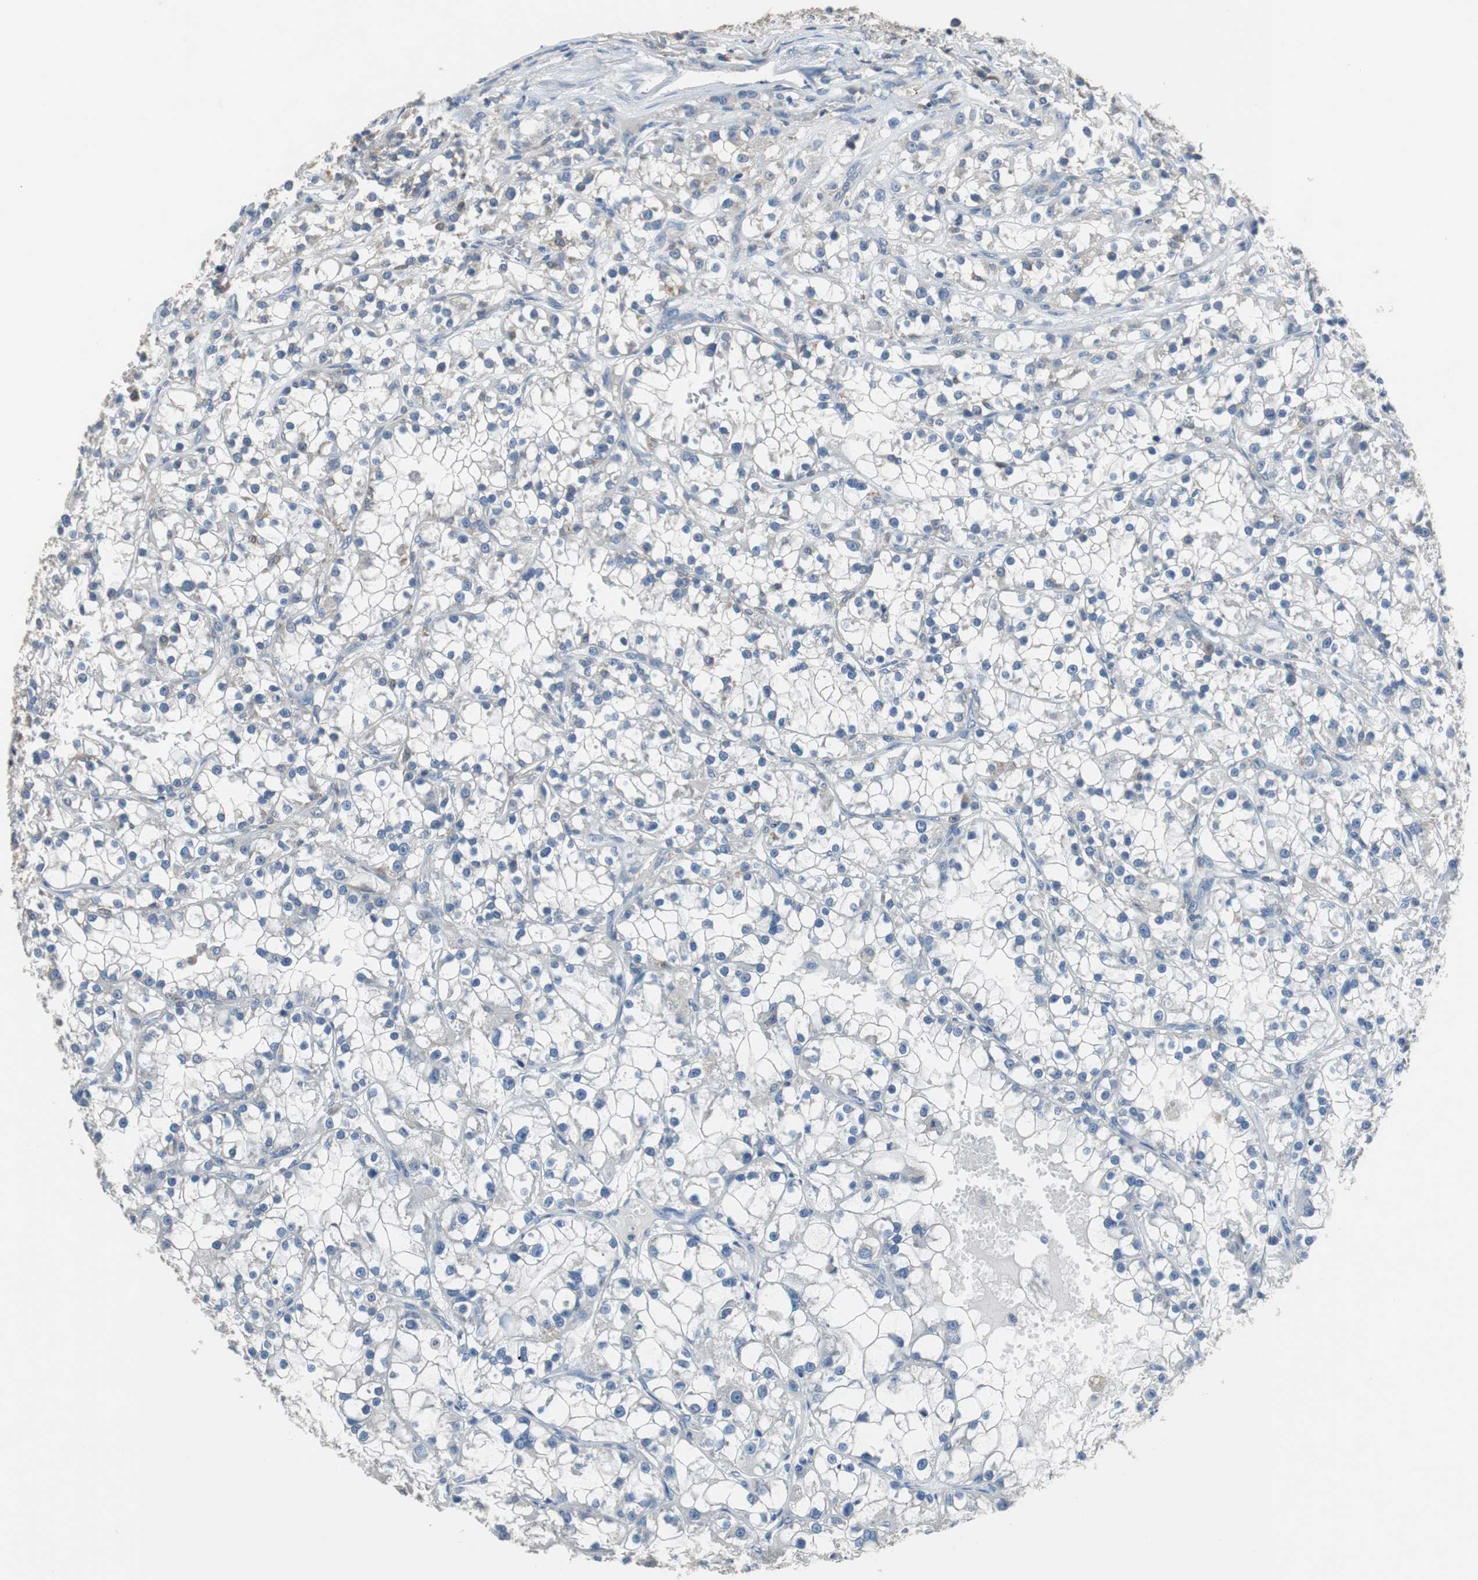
{"staining": {"intensity": "negative", "quantity": "none", "location": "none"}, "tissue": "renal cancer", "cell_type": "Tumor cells", "image_type": "cancer", "snomed": [{"axis": "morphology", "description": "Adenocarcinoma, NOS"}, {"axis": "topography", "description": "Kidney"}], "caption": "Renal cancer (adenocarcinoma) was stained to show a protein in brown. There is no significant staining in tumor cells.", "gene": "PRKCA", "patient": {"sex": "female", "age": 52}}